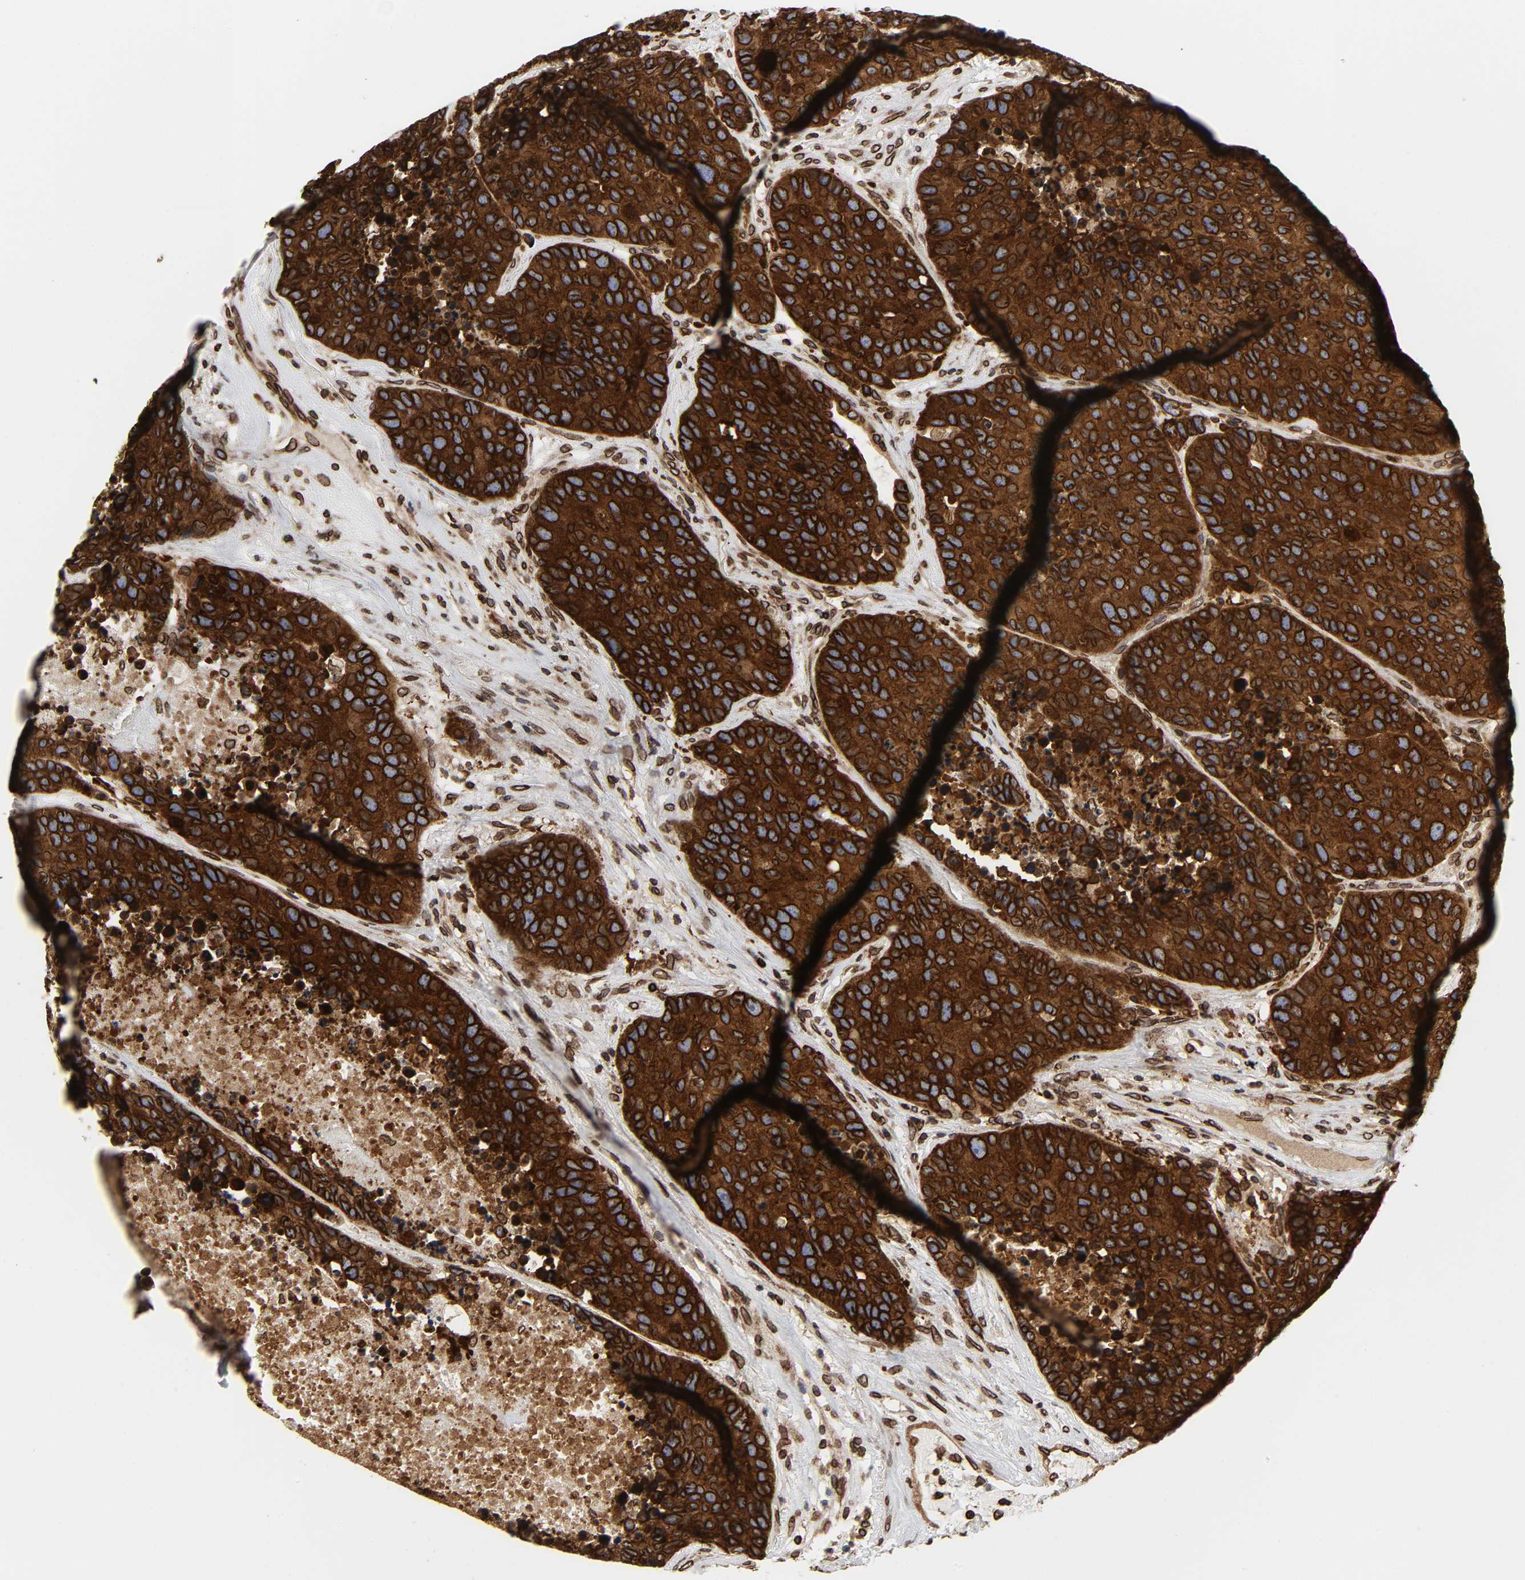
{"staining": {"intensity": "strong", "quantity": ">75%", "location": "cytoplasmic/membranous,nuclear"}, "tissue": "carcinoid", "cell_type": "Tumor cells", "image_type": "cancer", "snomed": [{"axis": "morphology", "description": "Carcinoid, malignant, NOS"}, {"axis": "topography", "description": "Lung"}], "caption": "This is an image of immunohistochemistry staining of carcinoid, which shows strong expression in the cytoplasmic/membranous and nuclear of tumor cells.", "gene": "RANGAP1", "patient": {"sex": "male", "age": 60}}